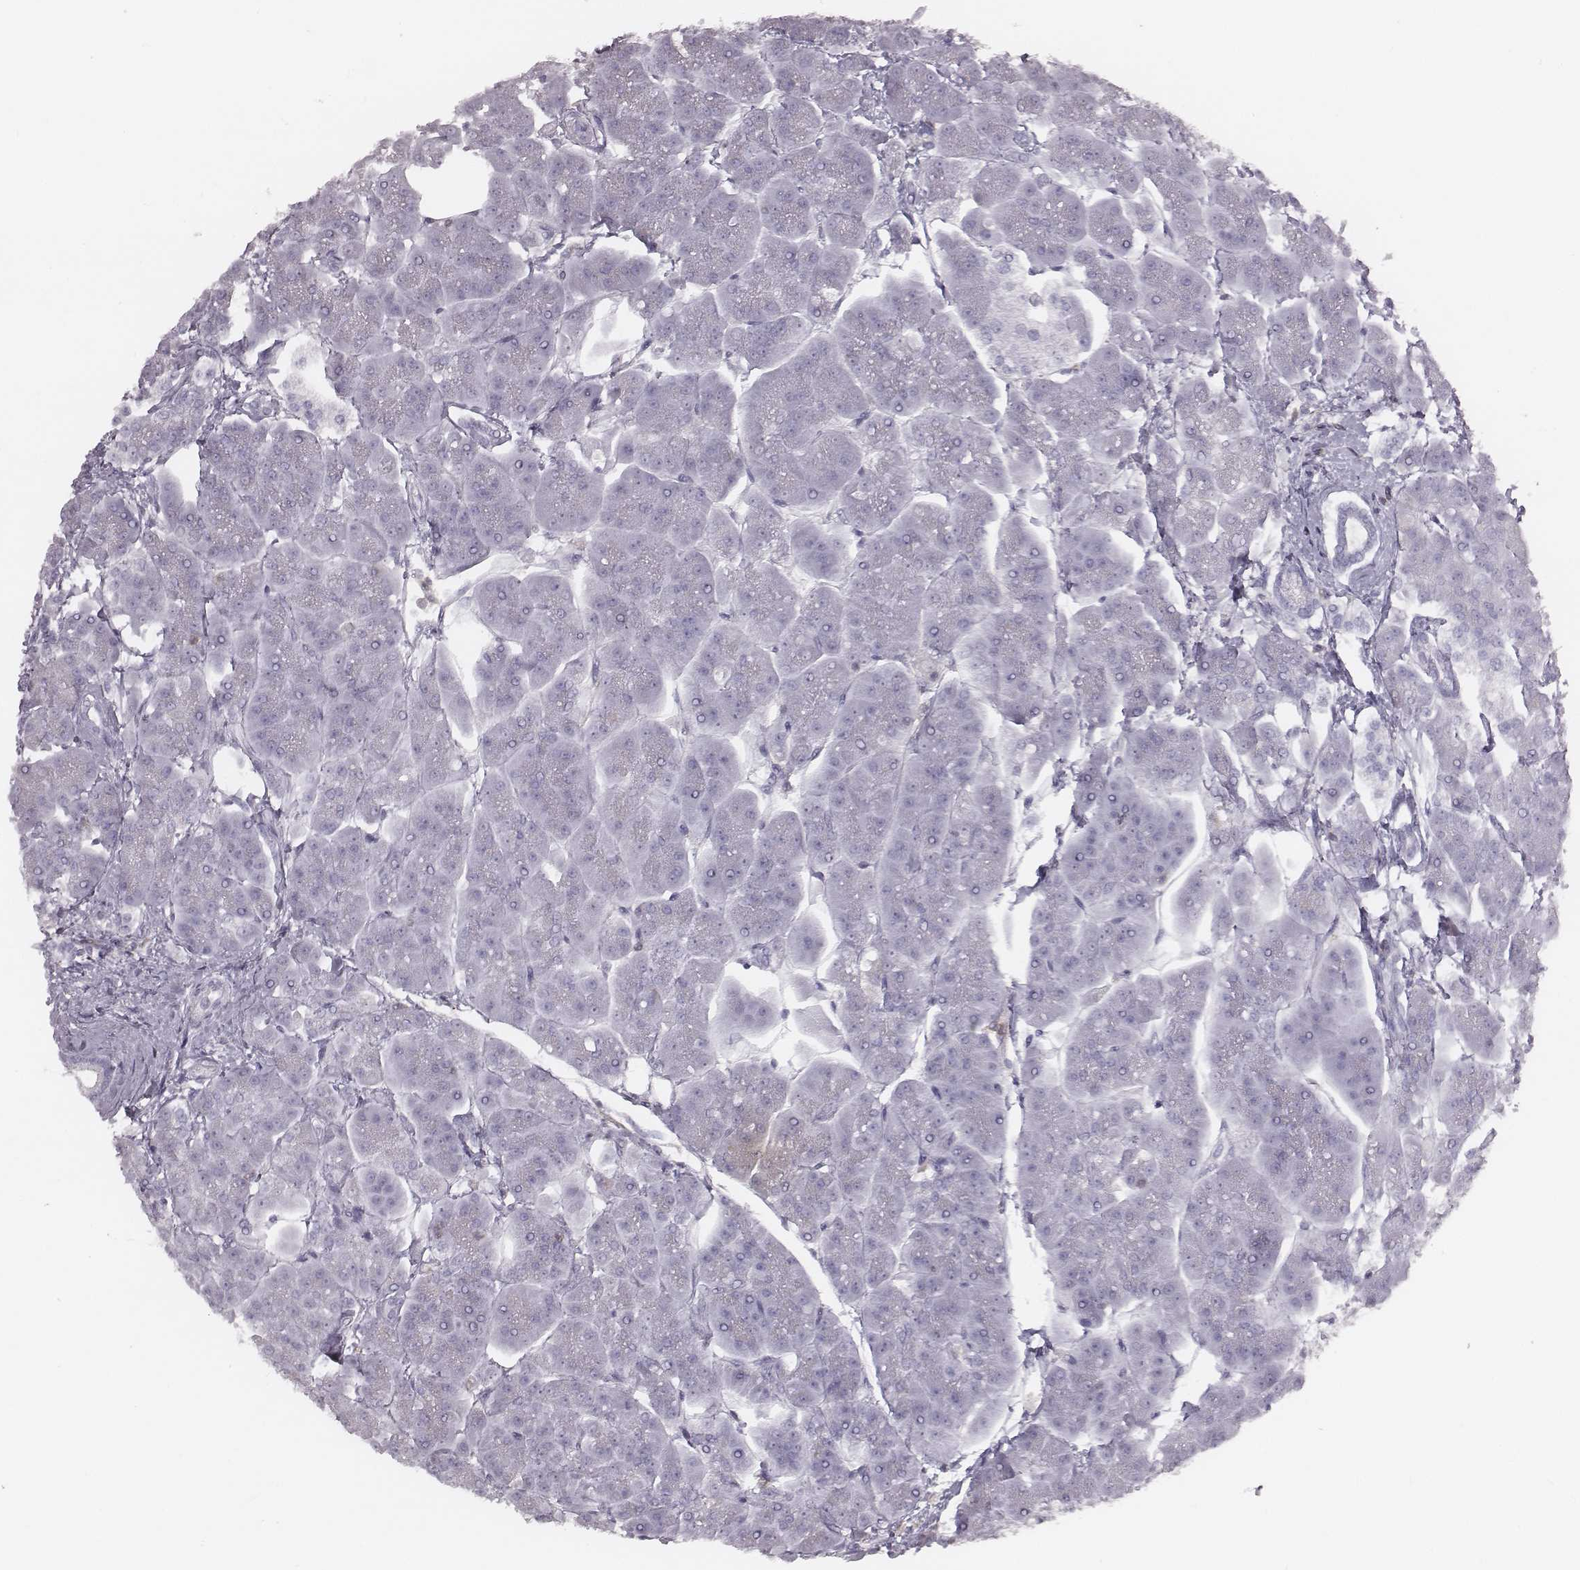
{"staining": {"intensity": "negative", "quantity": "none", "location": "none"}, "tissue": "pancreas", "cell_type": "Exocrine glandular cells", "image_type": "normal", "snomed": [{"axis": "morphology", "description": "Normal tissue, NOS"}, {"axis": "topography", "description": "Adipose tissue"}, {"axis": "topography", "description": "Pancreas"}, {"axis": "topography", "description": "Peripheral nerve tissue"}], "caption": "A high-resolution micrograph shows IHC staining of unremarkable pancreas, which reveals no significant expression in exocrine glandular cells. The staining was performed using DAB to visualize the protein expression in brown, while the nuclei were stained in blue with hematoxylin (Magnification: 20x).", "gene": "ENSG00000285837", "patient": {"sex": "female", "age": 58}}